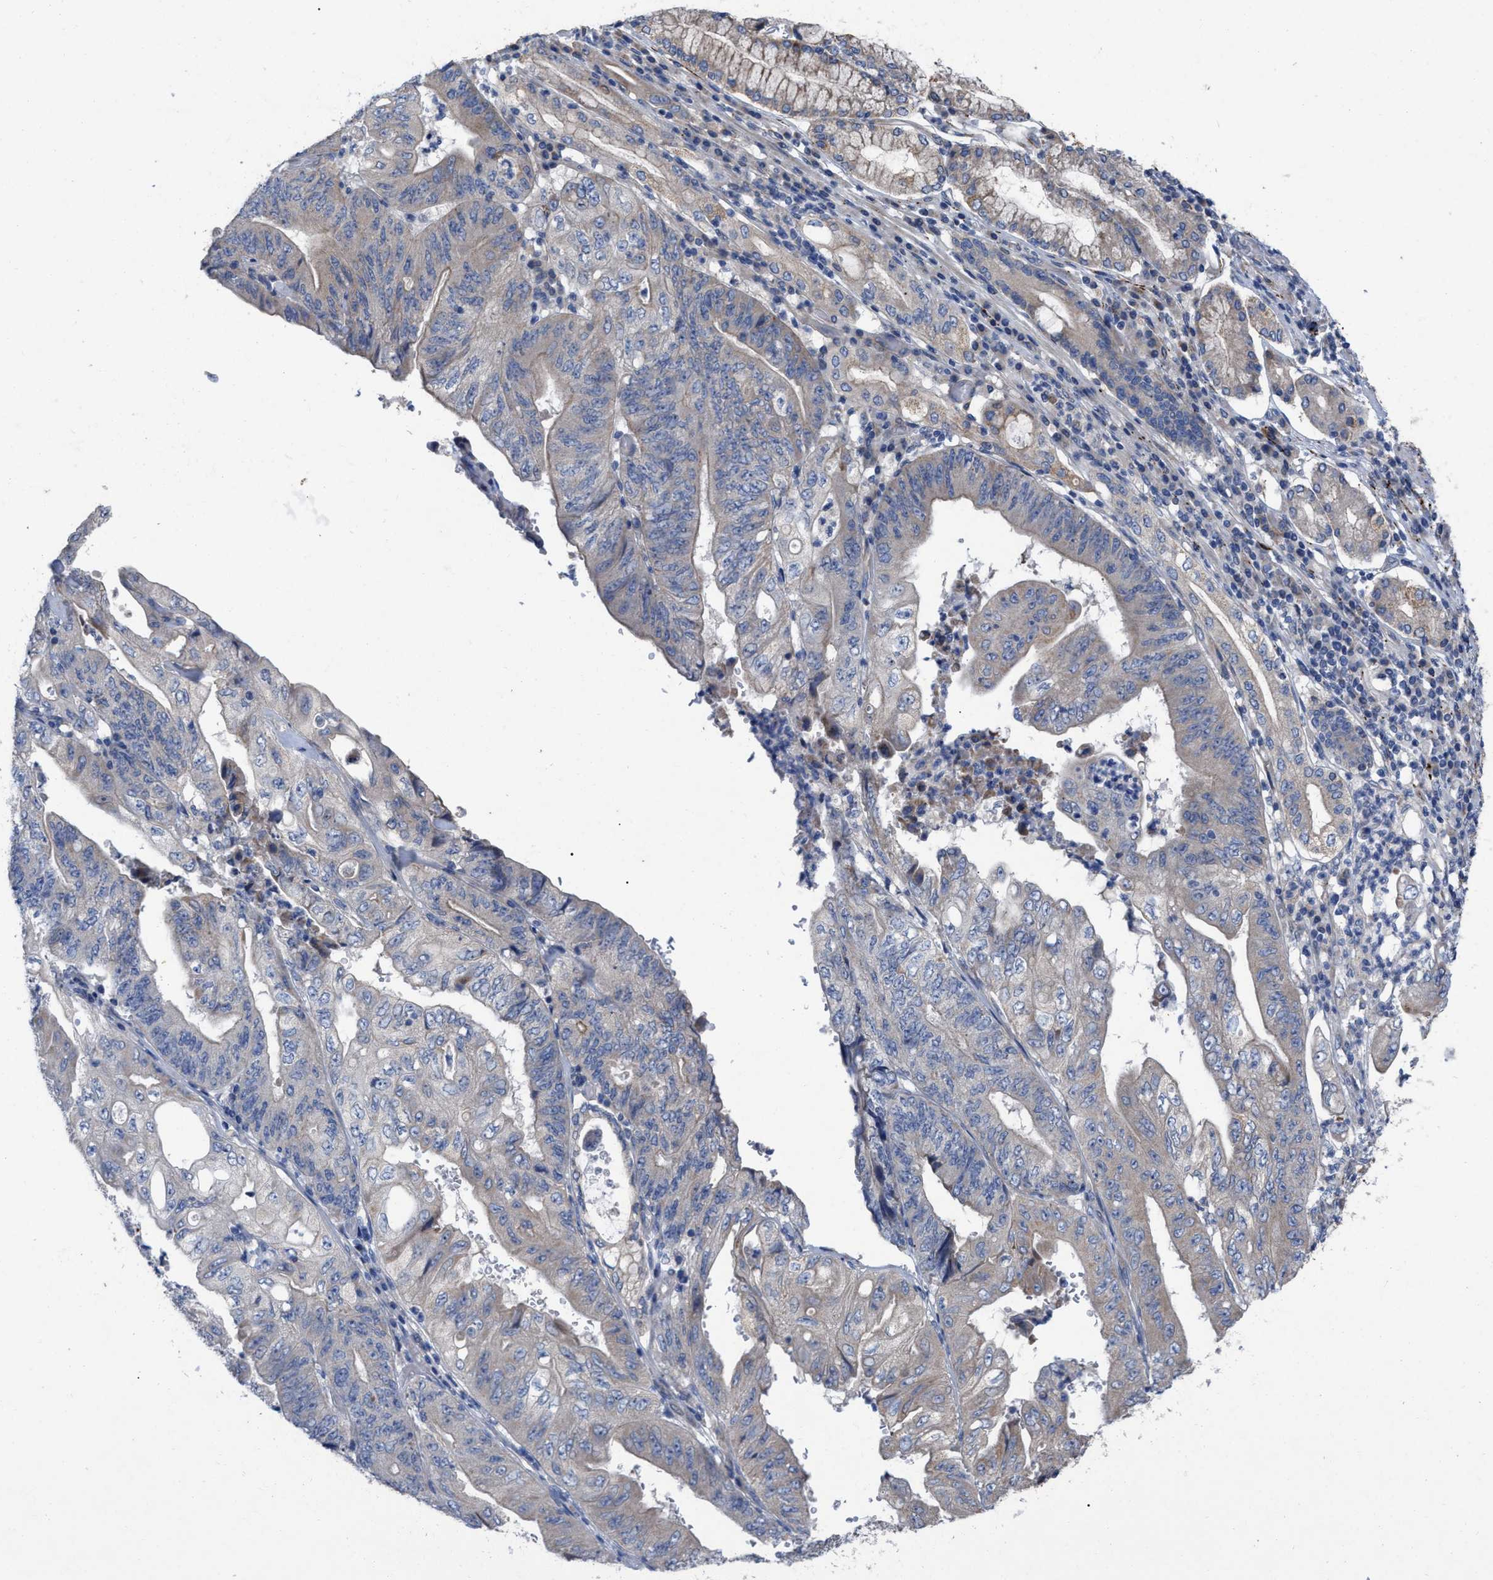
{"staining": {"intensity": "moderate", "quantity": "25%-75%", "location": "cytoplasmic/membranous"}, "tissue": "stomach cancer", "cell_type": "Tumor cells", "image_type": "cancer", "snomed": [{"axis": "morphology", "description": "Adenocarcinoma, NOS"}, {"axis": "topography", "description": "Stomach"}], "caption": "Moderate cytoplasmic/membranous staining is present in about 25%-75% of tumor cells in stomach cancer.", "gene": "VIP", "patient": {"sex": "female", "age": 73}}